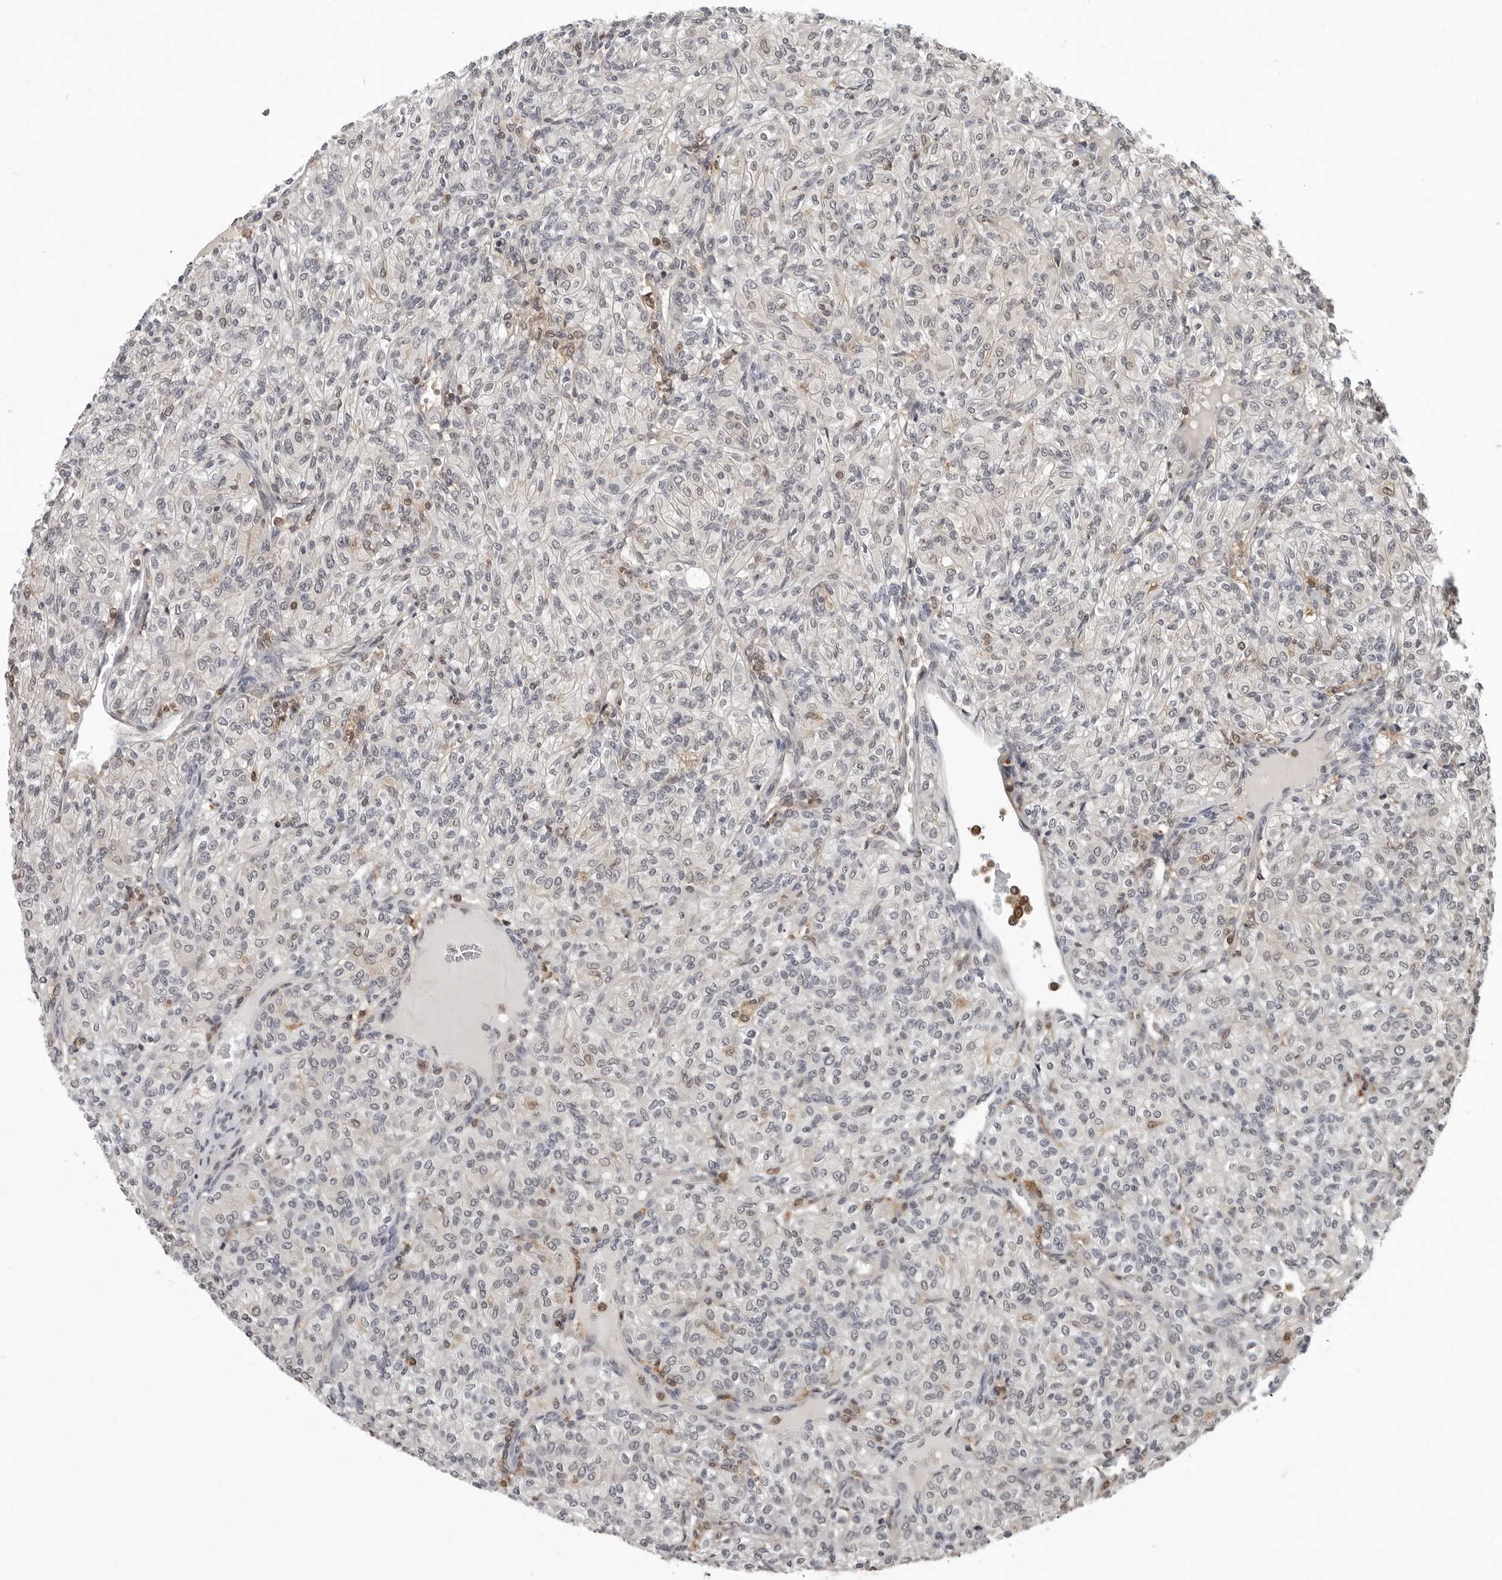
{"staining": {"intensity": "negative", "quantity": "none", "location": "none"}, "tissue": "renal cancer", "cell_type": "Tumor cells", "image_type": "cancer", "snomed": [{"axis": "morphology", "description": "Adenocarcinoma, NOS"}, {"axis": "topography", "description": "Kidney"}], "caption": "Image shows no protein staining in tumor cells of renal cancer (adenocarcinoma) tissue. Brightfield microscopy of IHC stained with DAB (brown) and hematoxylin (blue), captured at high magnification.", "gene": "HSPH1", "patient": {"sex": "male", "age": 77}}